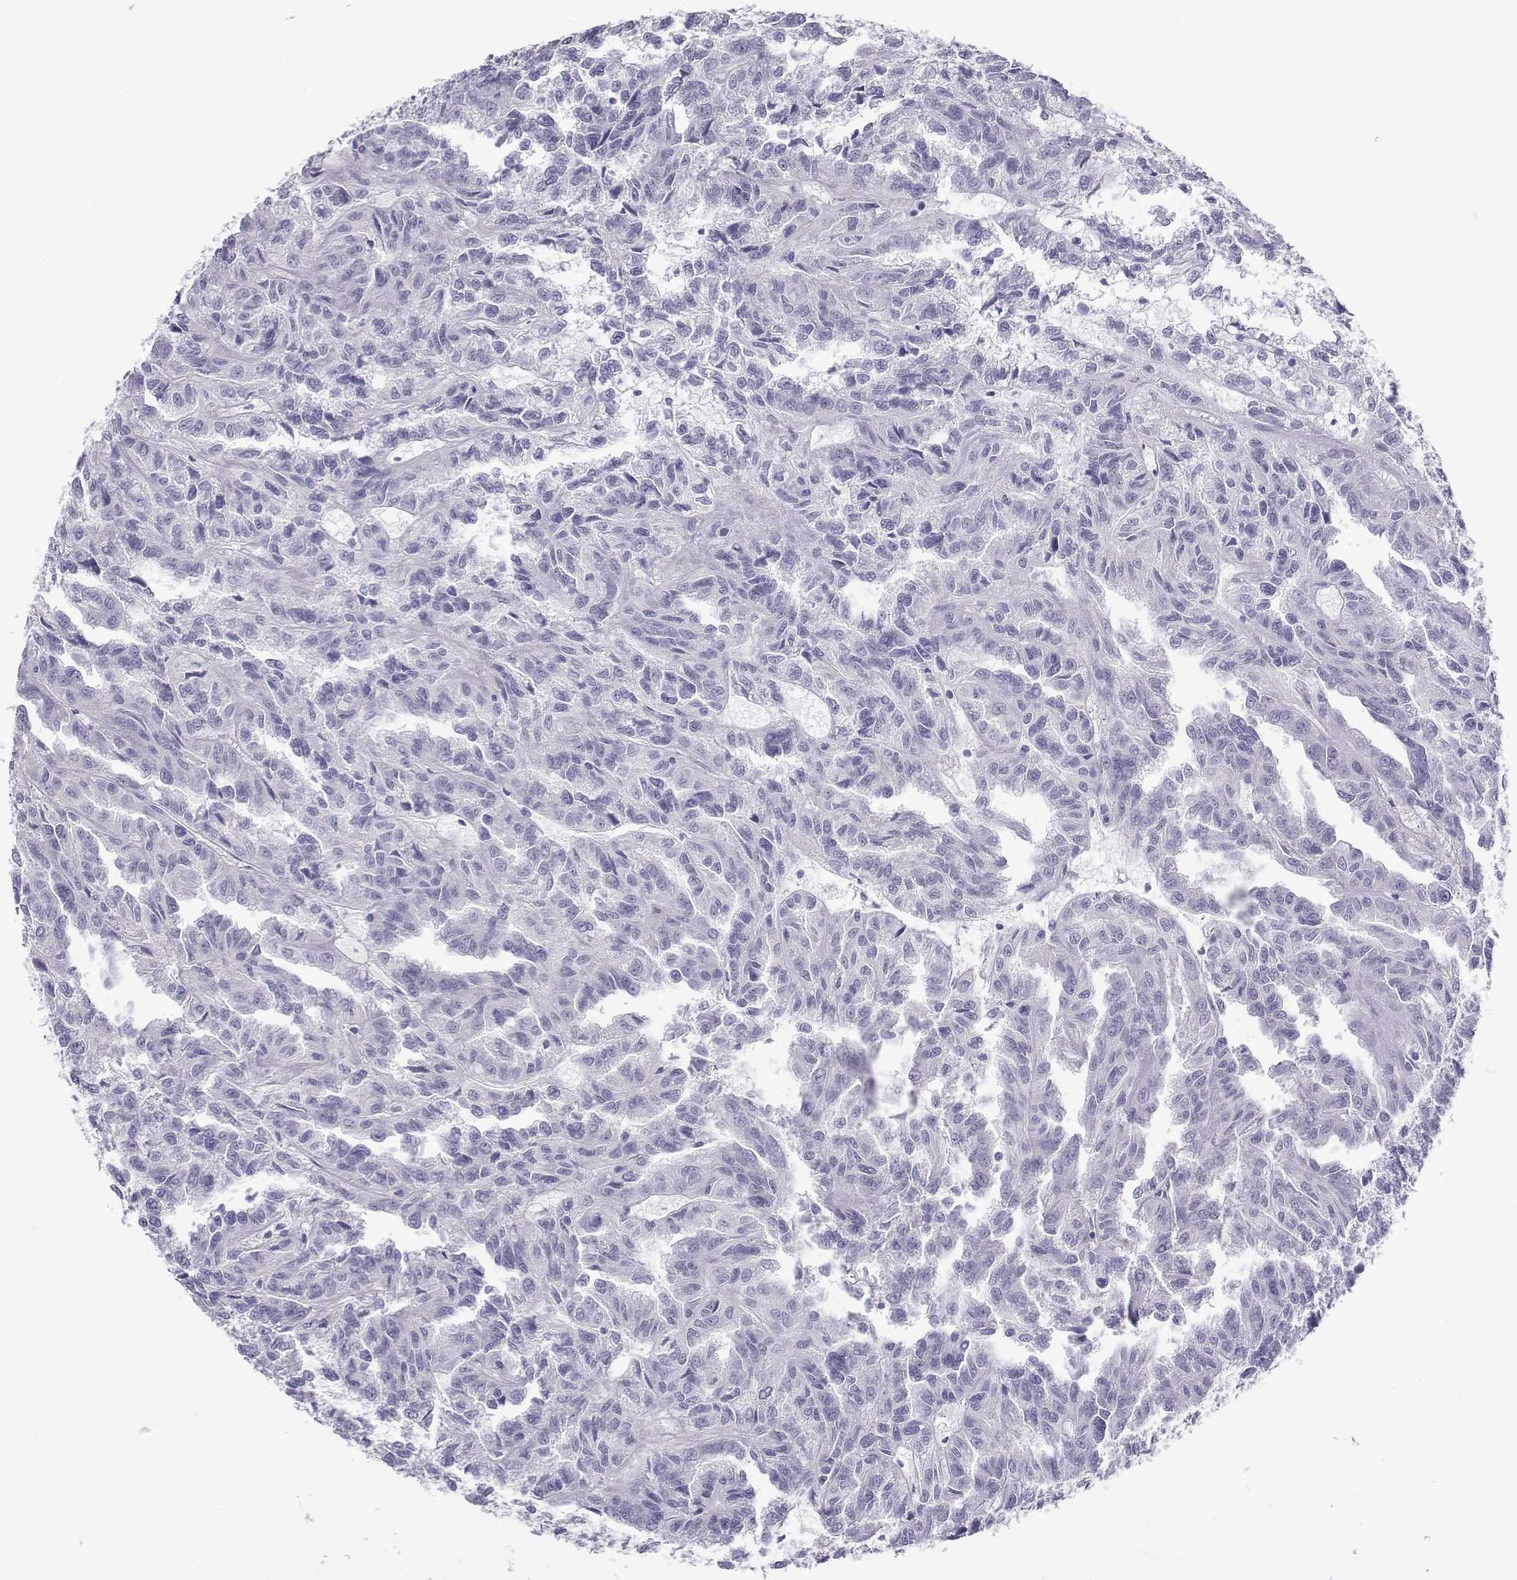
{"staining": {"intensity": "negative", "quantity": "none", "location": "none"}, "tissue": "renal cancer", "cell_type": "Tumor cells", "image_type": "cancer", "snomed": [{"axis": "morphology", "description": "Adenocarcinoma, NOS"}, {"axis": "topography", "description": "Kidney"}], "caption": "This is an IHC photomicrograph of human renal adenocarcinoma. There is no expression in tumor cells.", "gene": "ACTL7A", "patient": {"sex": "male", "age": 79}}